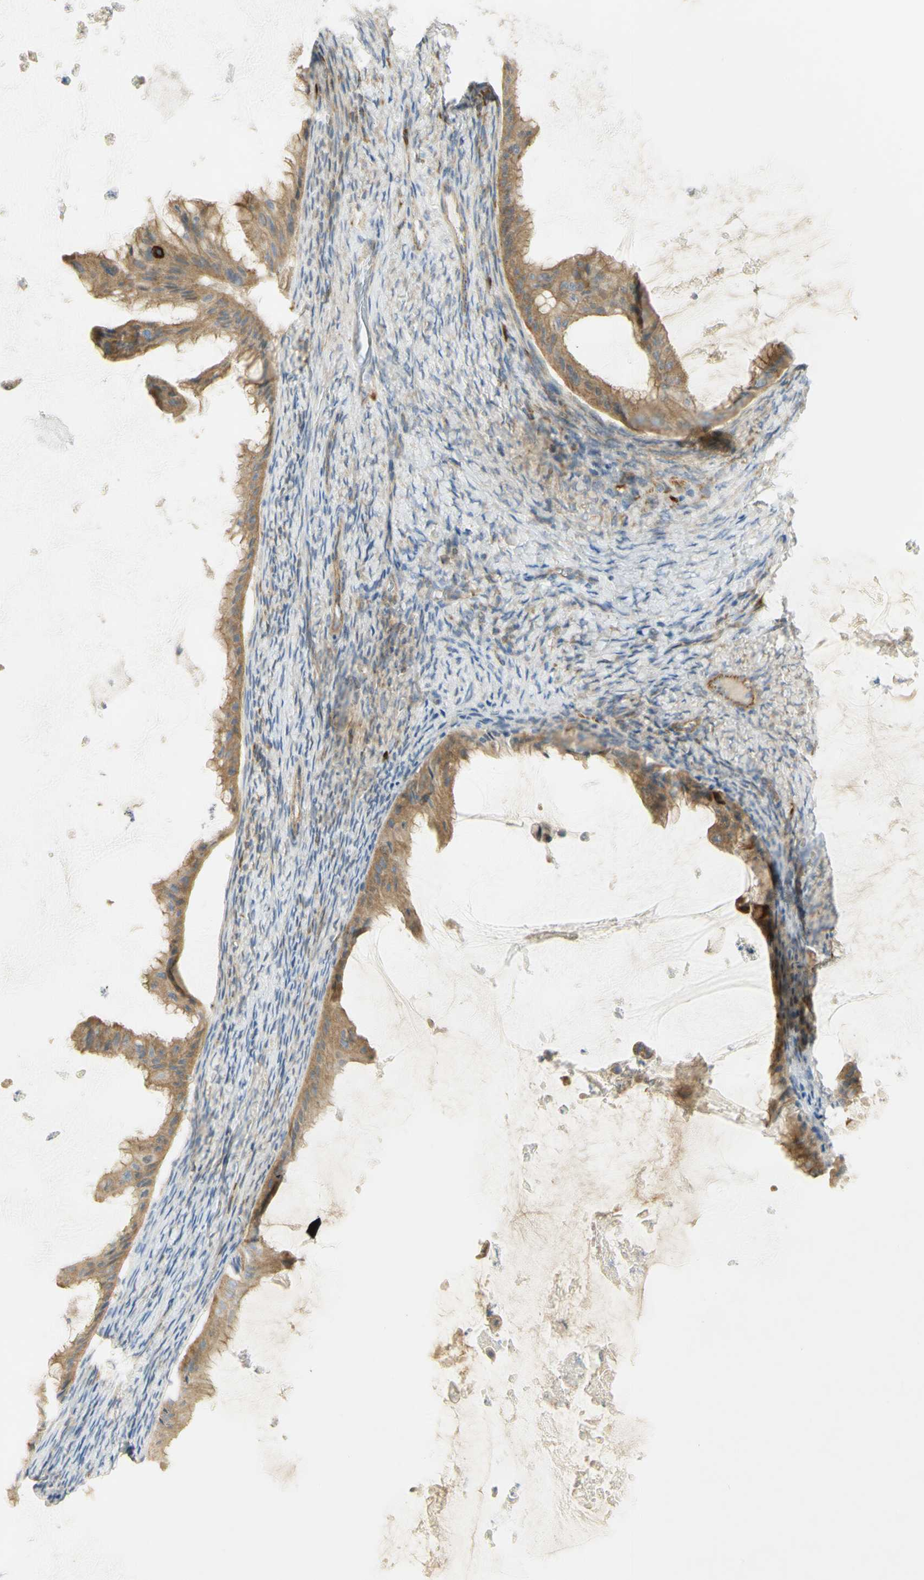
{"staining": {"intensity": "moderate", "quantity": ">75%", "location": "cytoplasmic/membranous"}, "tissue": "ovarian cancer", "cell_type": "Tumor cells", "image_type": "cancer", "snomed": [{"axis": "morphology", "description": "Cystadenocarcinoma, mucinous, NOS"}, {"axis": "topography", "description": "Ovary"}], "caption": "This micrograph demonstrates ovarian mucinous cystadenocarcinoma stained with immunohistochemistry to label a protein in brown. The cytoplasmic/membranous of tumor cells show moderate positivity for the protein. Nuclei are counter-stained blue.", "gene": "KIF11", "patient": {"sex": "female", "age": 61}}